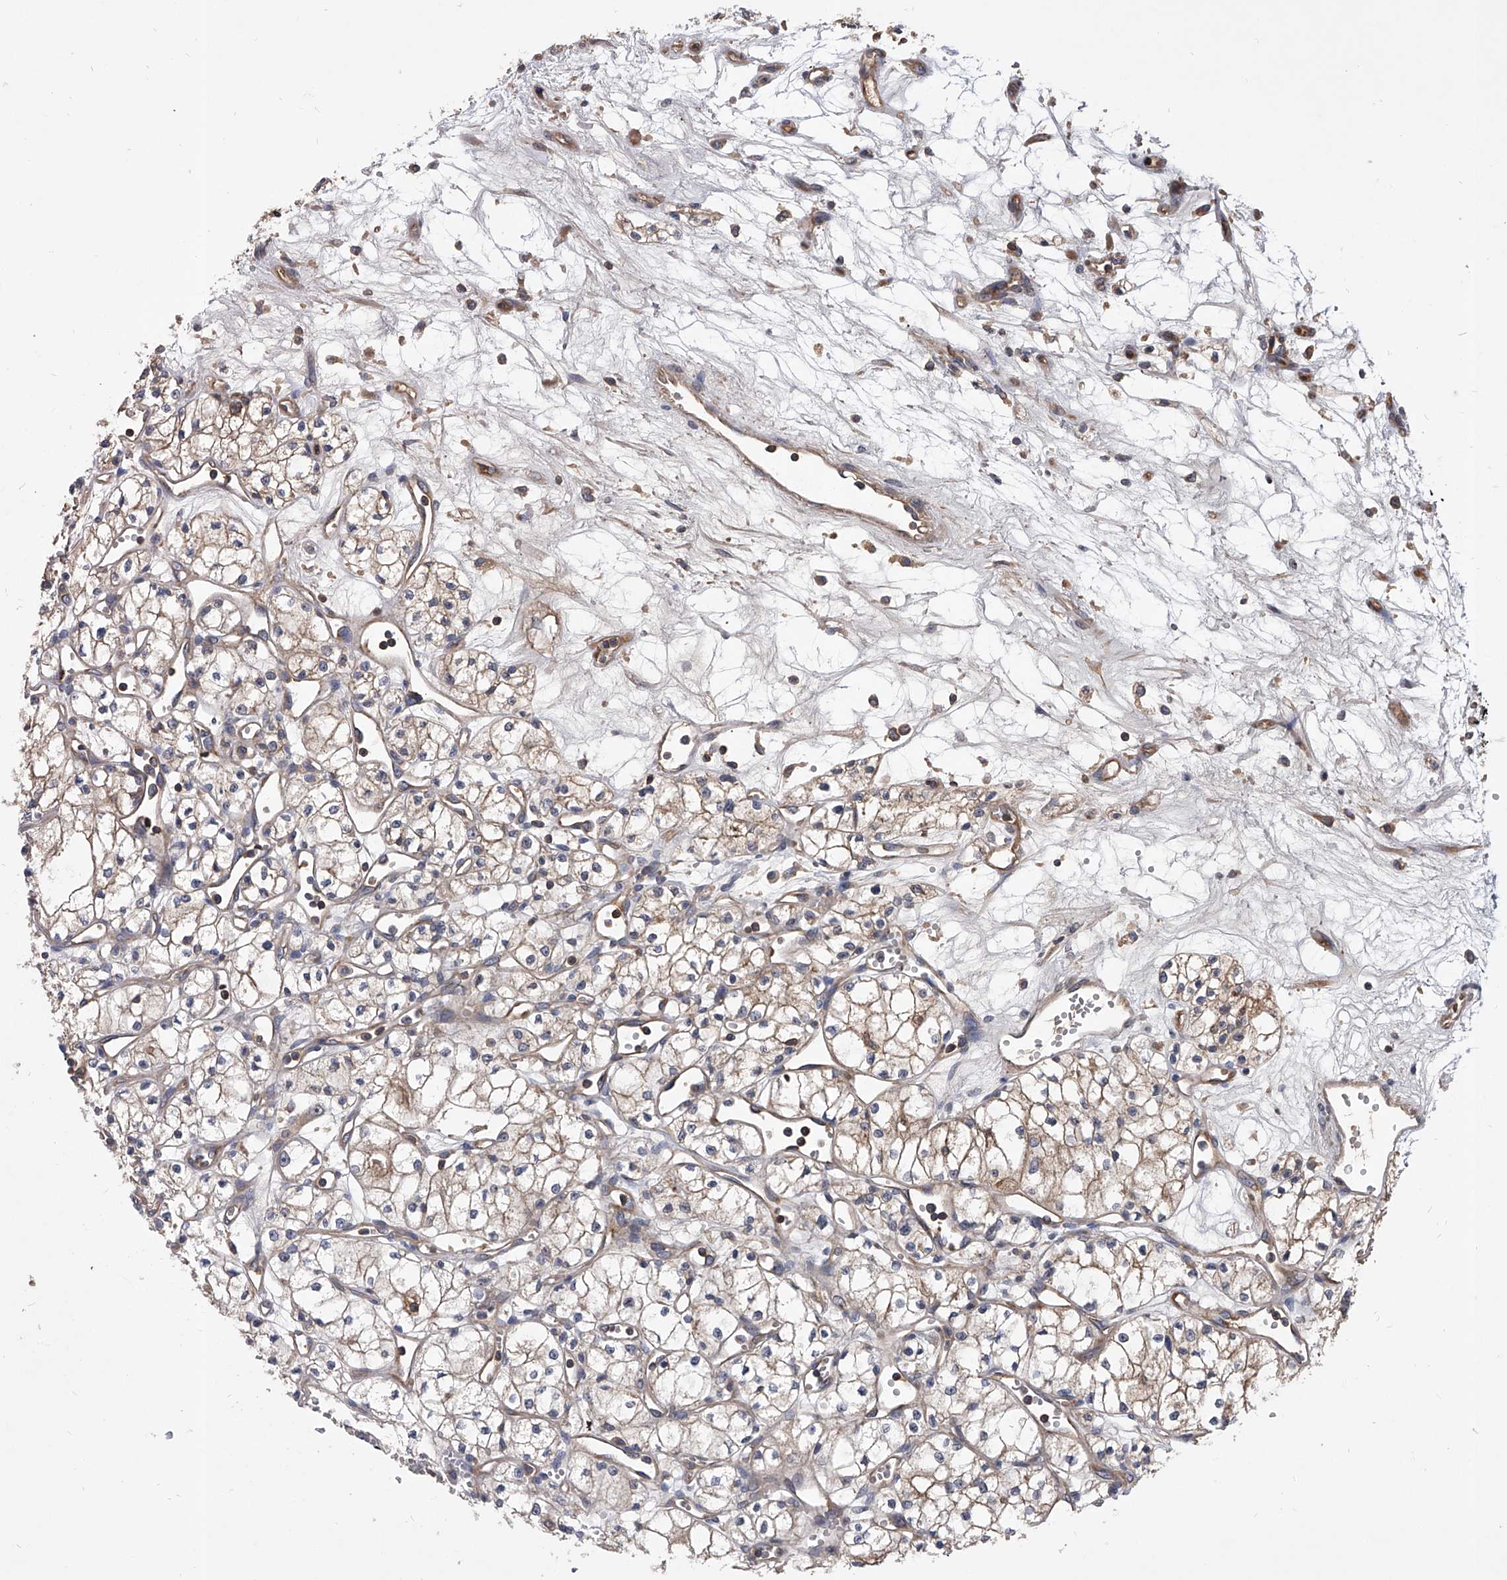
{"staining": {"intensity": "weak", "quantity": ">75%", "location": "cytoplasmic/membranous"}, "tissue": "renal cancer", "cell_type": "Tumor cells", "image_type": "cancer", "snomed": [{"axis": "morphology", "description": "Adenocarcinoma, NOS"}, {"axis": "topography", "description": "Kidney"}], "caption": "Immunohistochemical staining of human renal adenocarcinoma demonstrates low levels of weak cytoplasmic/membranous positivity in about >75% of tumor cells.", "gene": "CUL7", "patient": {"sex": "male", "age": 59}}